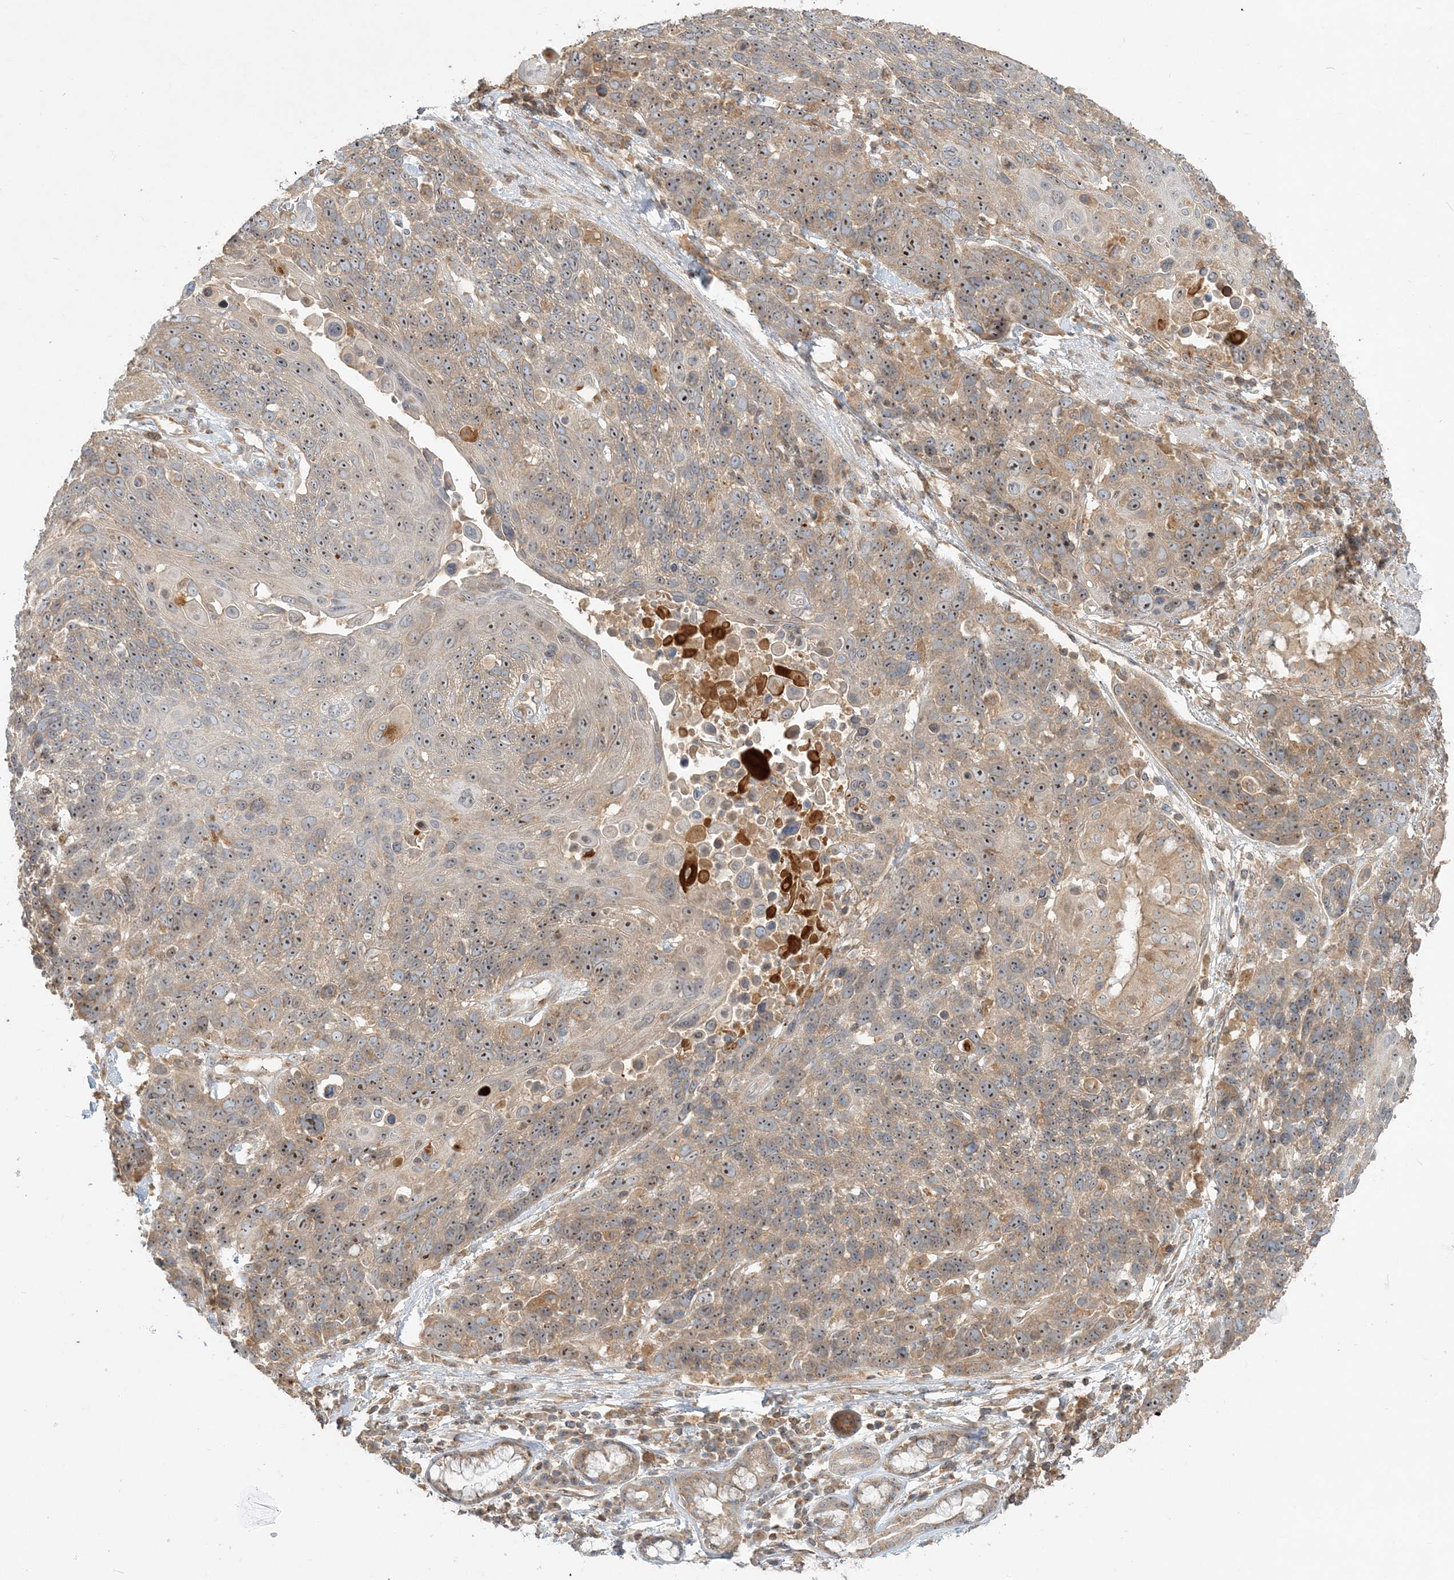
{"staining": {"intensity": "weak", "quantity": "25%-75%", "location": "cytoplasmic/membranous,nuclear"}, "tissue": "lung cancer", "cell_type": "Tumor cells", "image_type": "cancer", "snomed": [{"axis": "morphology", "description": "Squamous cell carcinoma, NOS"}, {"axis": "topography", "description": "Lung"}], "caption": "Brown immunohistochemical staining in lung cancer (squamous cell carcinoma) displays weak cytoplasmic/membranous and nuclear staining in approximately 25%-75% of tumor cells.", "gene": "AP1AR", "patient": {"sex": "male", "age": 66}}